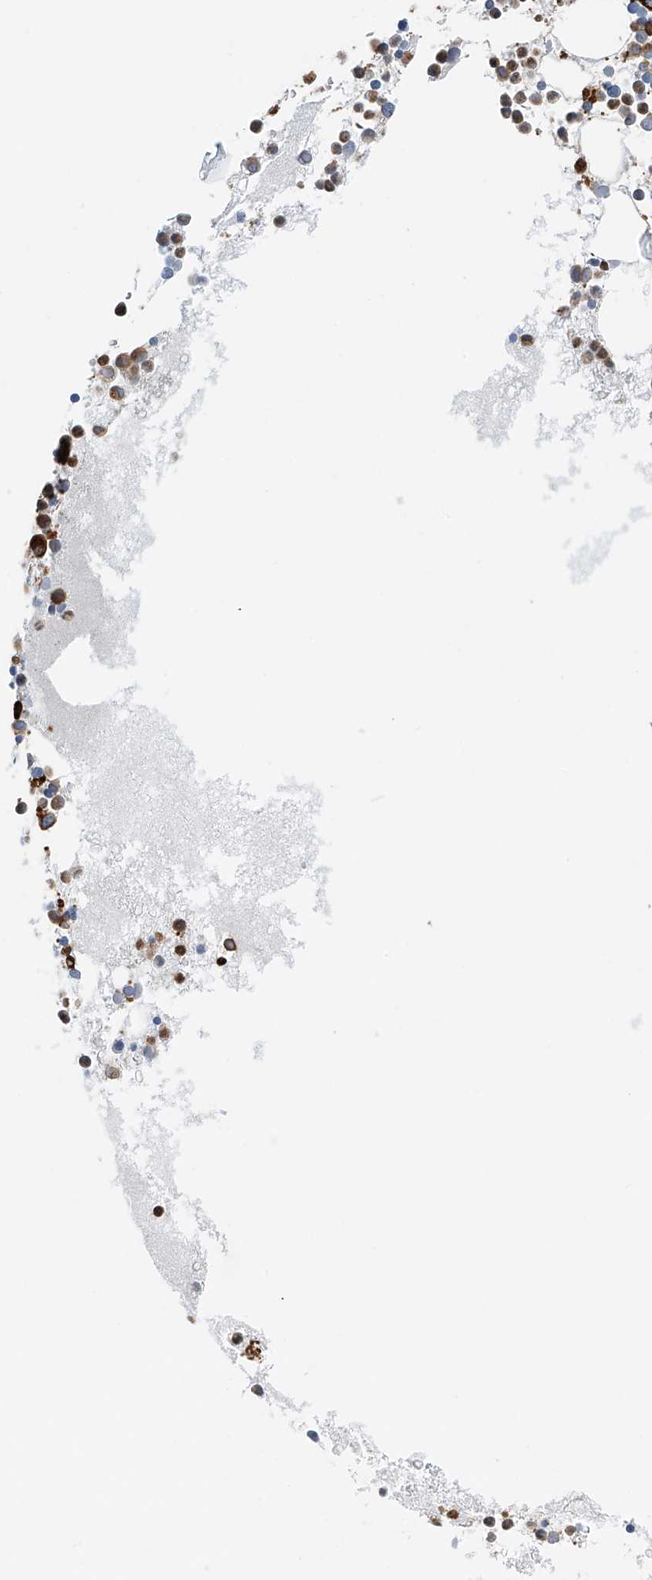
{"staining": {"intensity": "strong", "quantity": "25%-75%", "location": "cytoplasmic/membranous"}, "tissue": "bone marrow", "cell_type": "Hematopoietic cells", "image_type": "normal", "snomed": [{"axis": "morphology", "description": "Normal tissue, NOS"}, {"axis": "topography", "description": "Bone marrow"}], "caption": "DAB (3,3'-diaminobenzidine) immunohistochemical staining of benign human bone marrow displays strong cytoplasmic/membranous protein staining in approximately 25%-75% of hematopoietic cells.", "gene": "TBXAS1", "patient": {"sex": "female", "age": 78}}